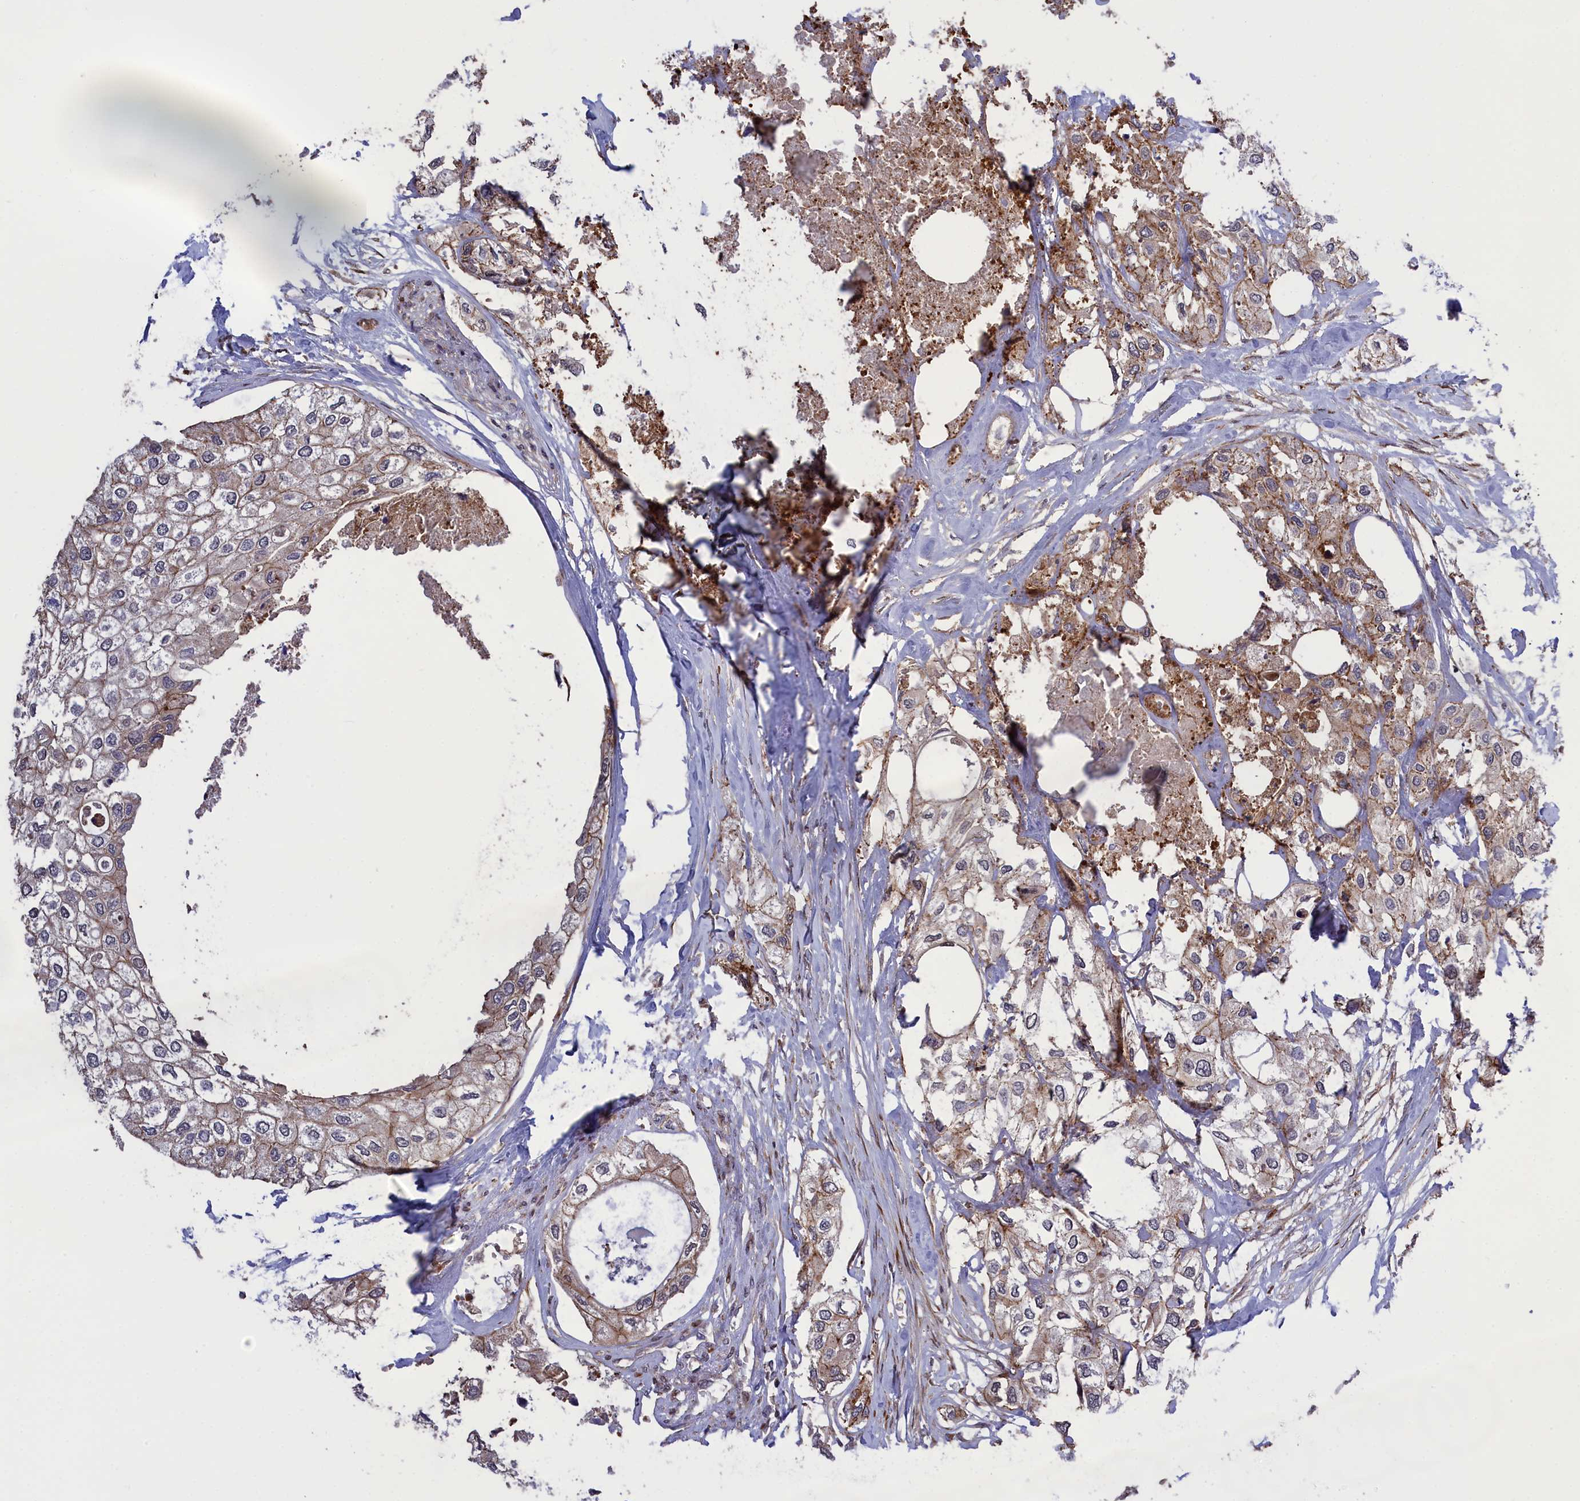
{"staining": {"intensity": "negative", "quantity": "none", "location": "none"}, "tissue": "urothelial cancer", "cell_type": "Tumor cells", "image_type": "cancer", "snomed": [{"axis": "morphology", "description": "Urothelial carcinoma, High grade"}, {"axis": "topography", "description": "Urinary bladder"}], "caption": "An image of human high-grade urothelial carcinoma is negative for staining in tumor cells.", "gene": "DDX60L", "patient": {"sex": "male", "age": 64}}